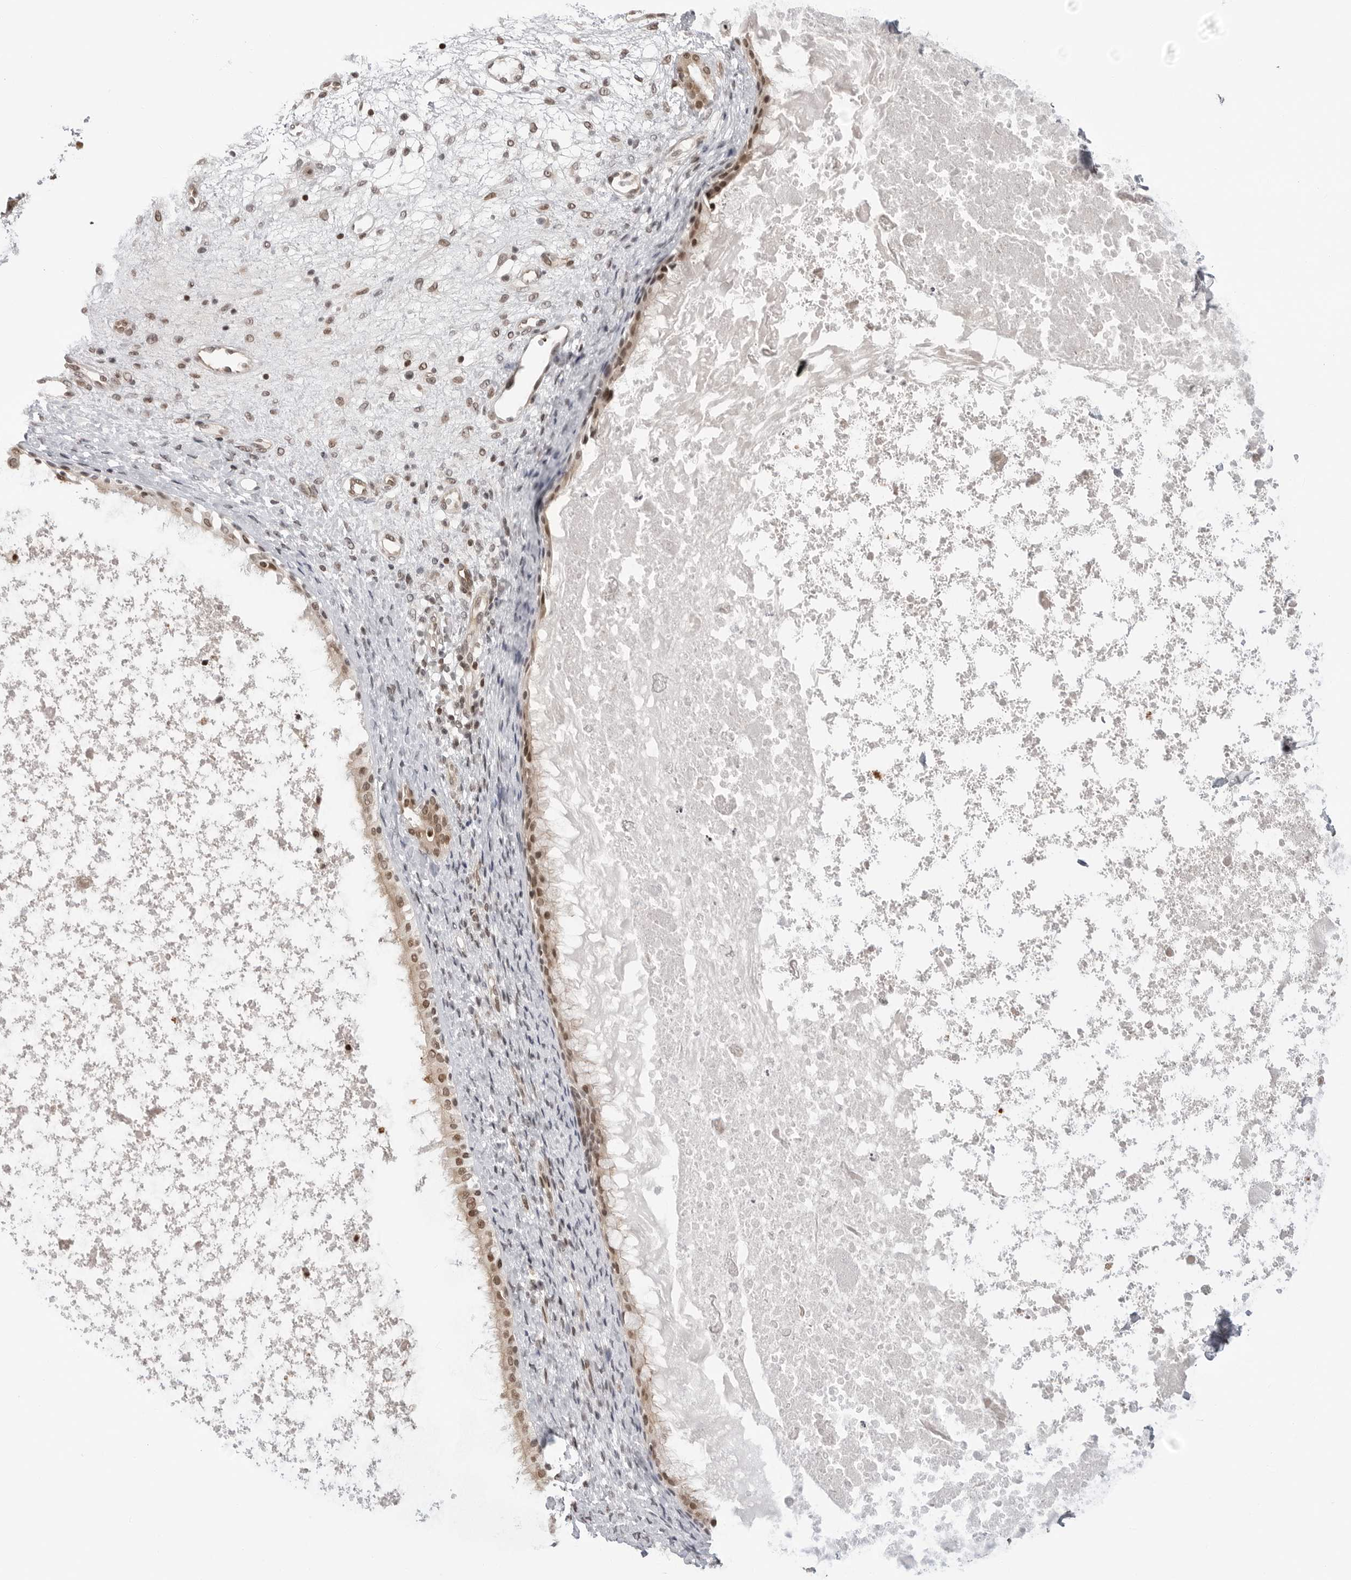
{"staining": {"intensity": "moderate", "quantity": "25%-75%", "location": "nuclear"}, "tissue": "nasopharynx", "cell_type": "Respiratory epithelial cells", "image_type": "normal", "snomed": [{"axis": "morphology", "description": "Normal tissue, NOS"}, {"axis": "topography", "description": "Nasopharynx"}], "caption": "Normal nasopharynx was stained to show a protein in brown. There is medium levels of moderate nuclear expression in approximately 25%-75% of respiratory epithelial cells.", "gene": "C8orf33", "patient": {"sex": "male", "age": 22}}